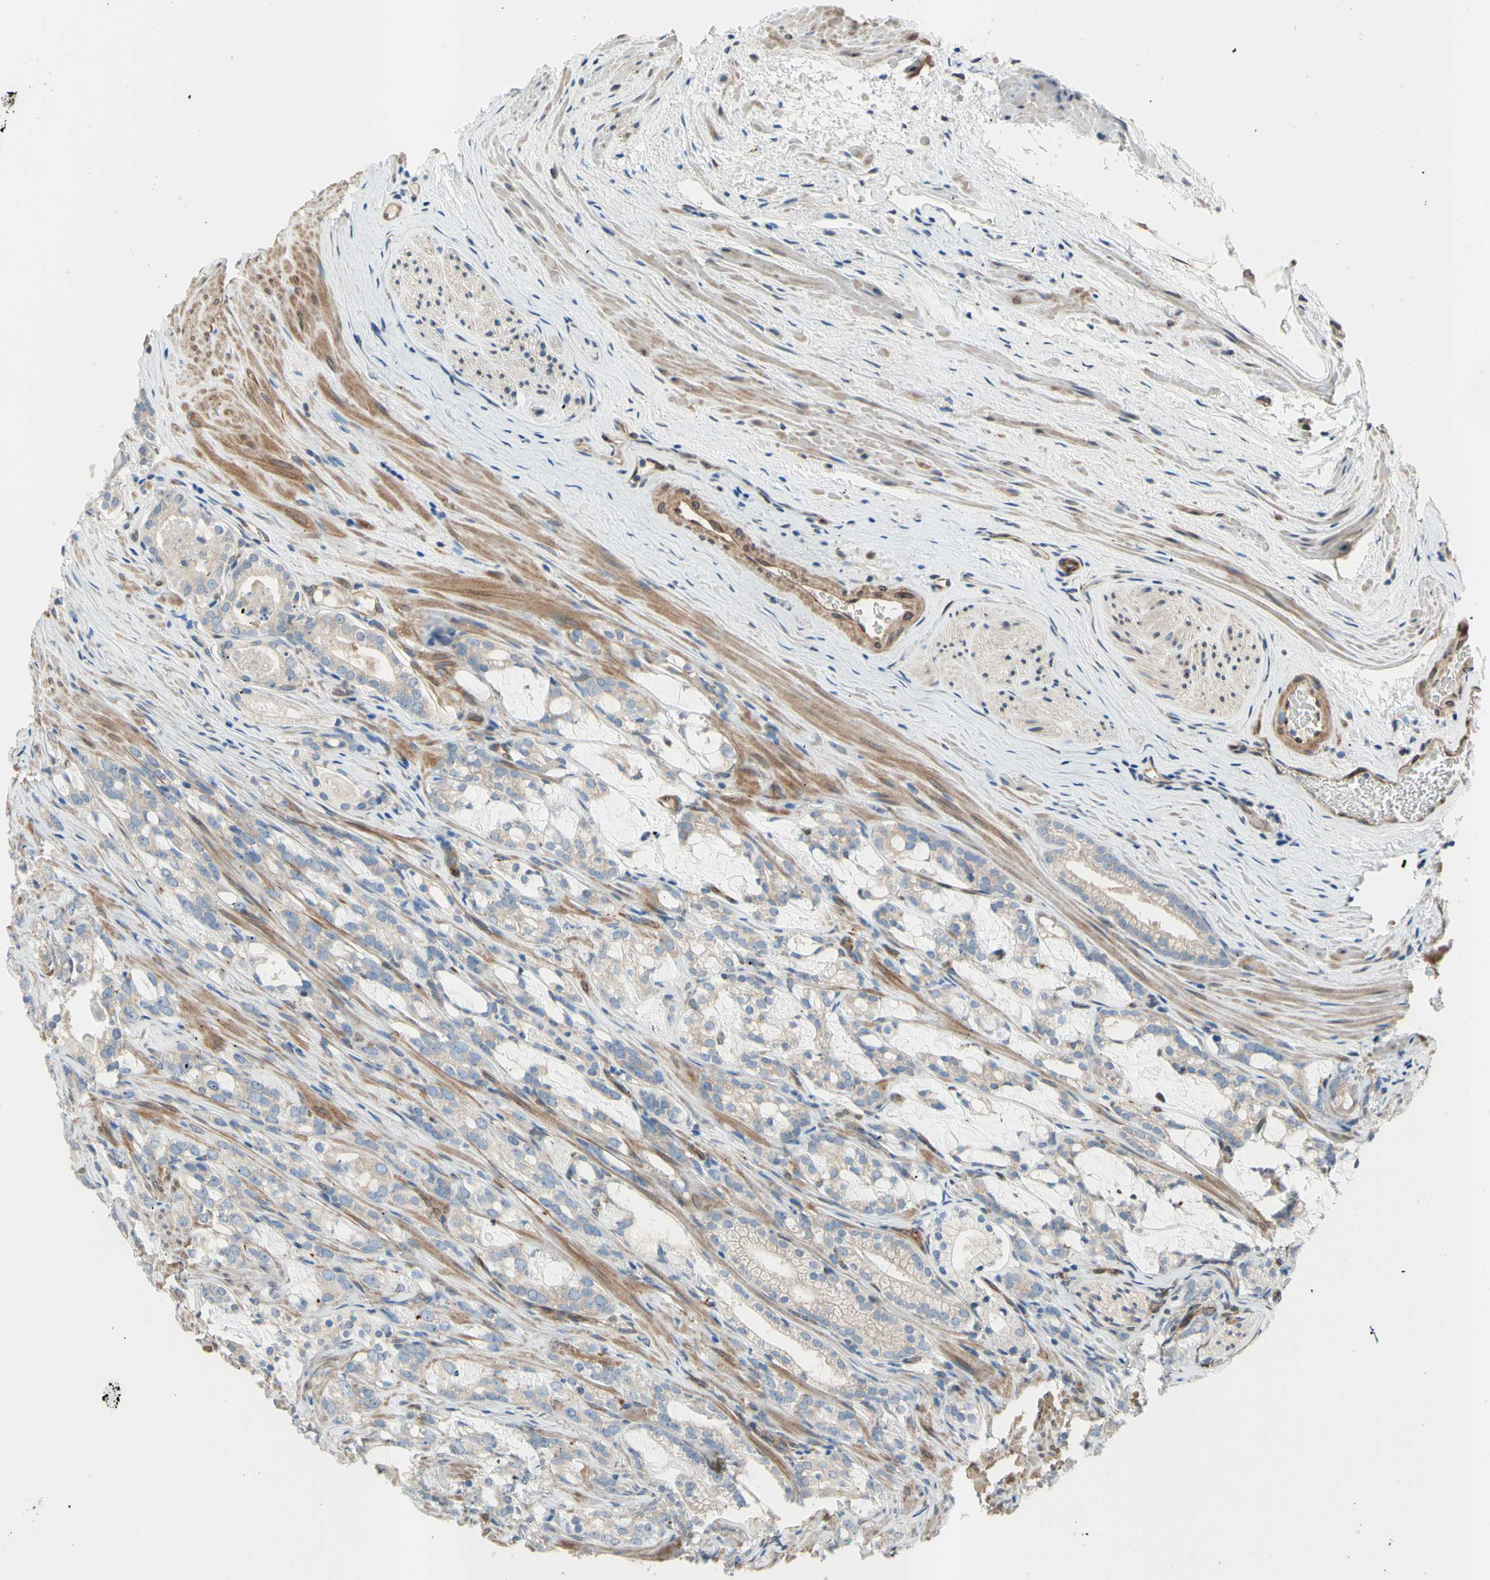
{"staining": {"intensity": "weak", "quantity": "25%-75%", "location": "cytoplasmic/membranous"}, "tissue": "prostate cancer", "cell_type": "Tumor cells", "image_type": "cancer", "snomed": [{"axis": "morphology", "description": "Adenocarcinoma, Low grade"}, {"axis": "topography", "description": "Prostate"}], "caption": "An image showing weak cytoplasmic/membranous expression in about 25%-75% of tumor cells in prostate low-grade adenocarcinoma, as visualized by brown immunohistochemical staining.", "gene": "TRAF2", "patient": {"sex": "male", "age": 59}}